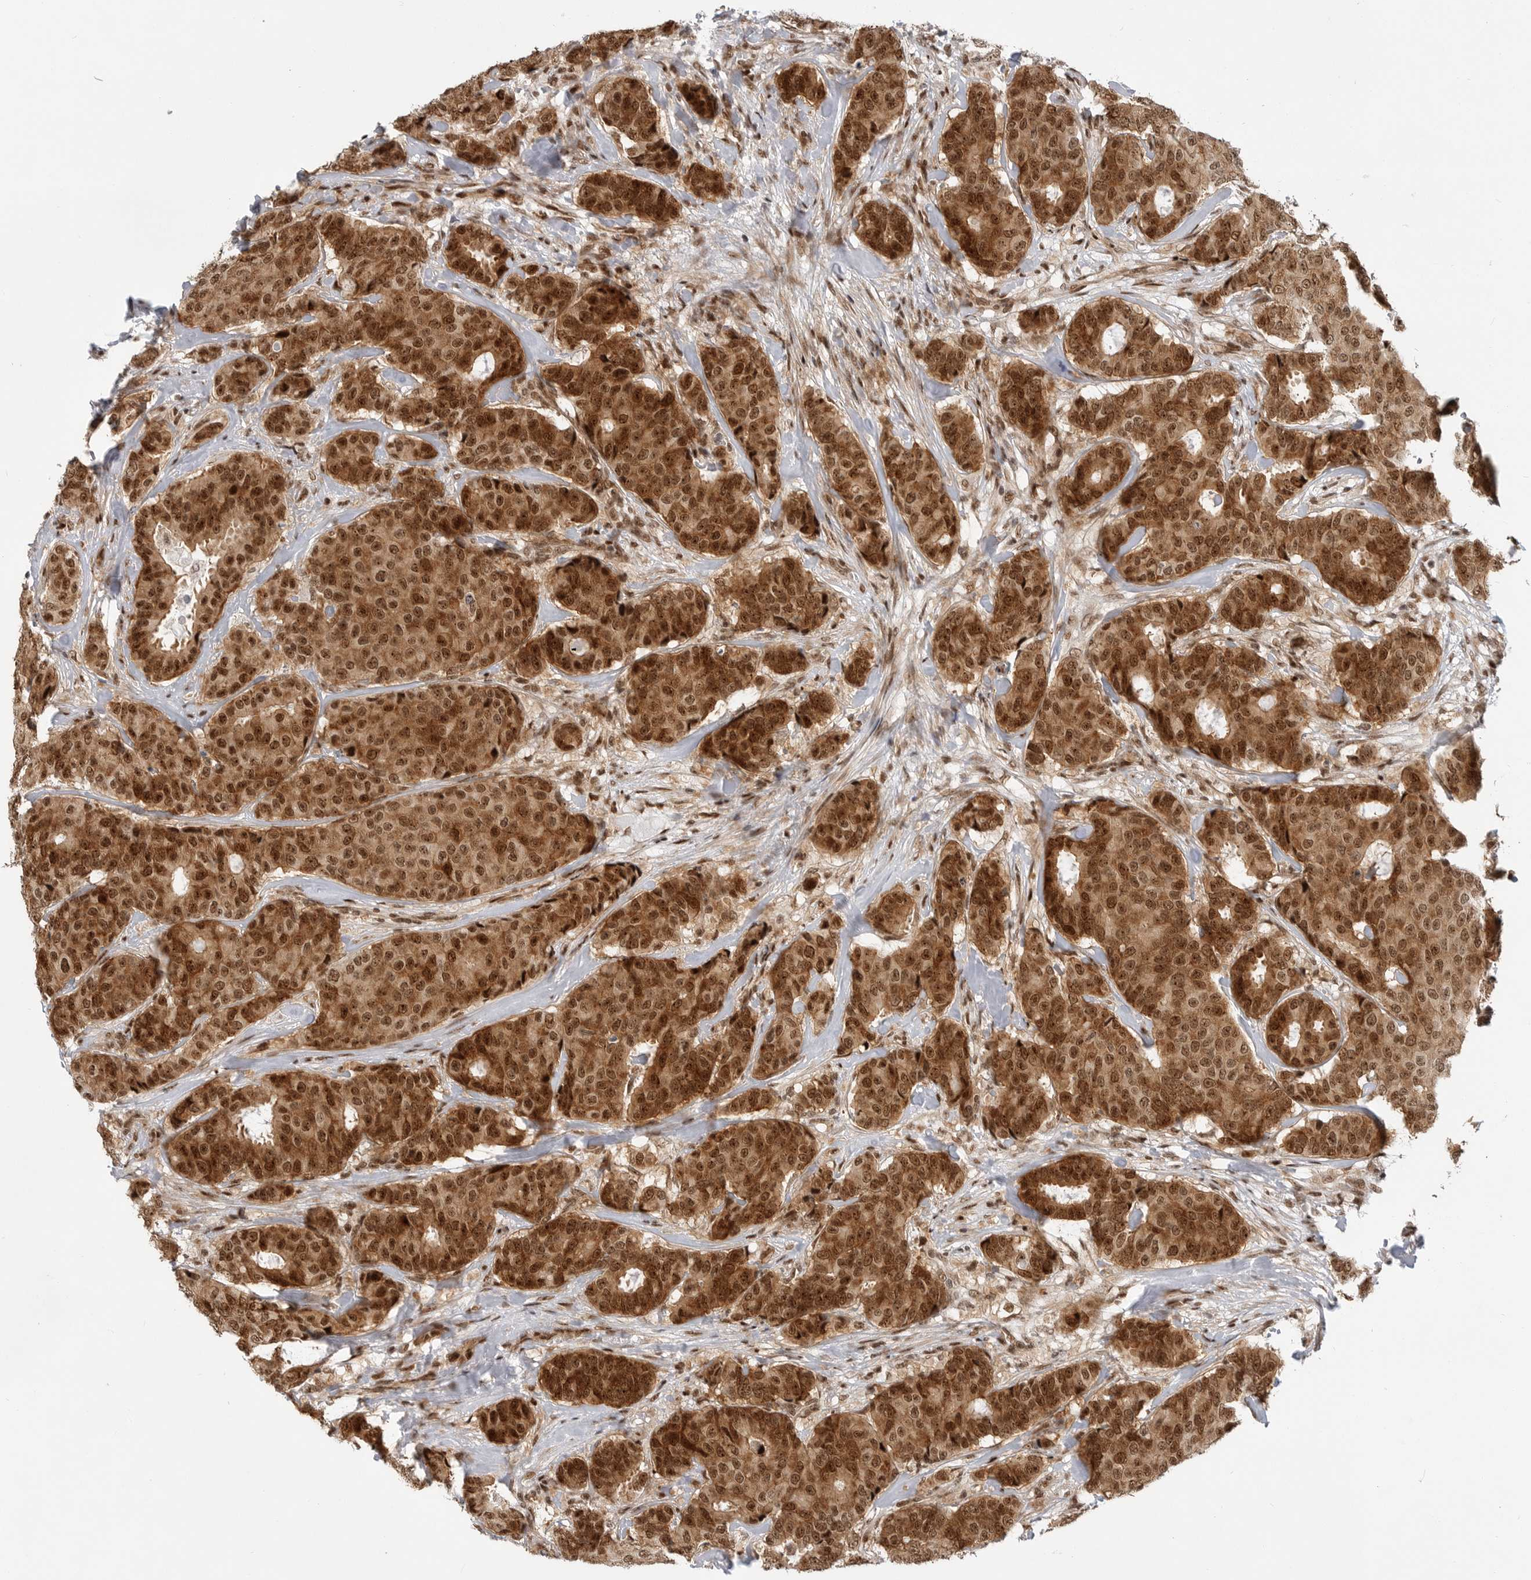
{"staining": {"intensity": "strong", "quantity": ">75%", "location": "cytoplasmic/membranous,nuclear"}, "tissue": "breast cancer", "cell_type": "Tumor cells", "image_type": "cancer", "snomed": [{"axis": "morphology", "description": "Duct carcinoma"}, {"axis": "topography", "description": "Breast"}], "caption": "Immunohistochemistry (IHC) photomicrograph of human breast cancer (infiltrating ductal carcinoma) stained for a protein (brown), which exhibits high levels of strong cytoplasmic/membranous and nuclear positivity in approximately >75% of tumor cells.", "gene": "GPATCH2", "patient": {"sex": "female", "age": 75}}